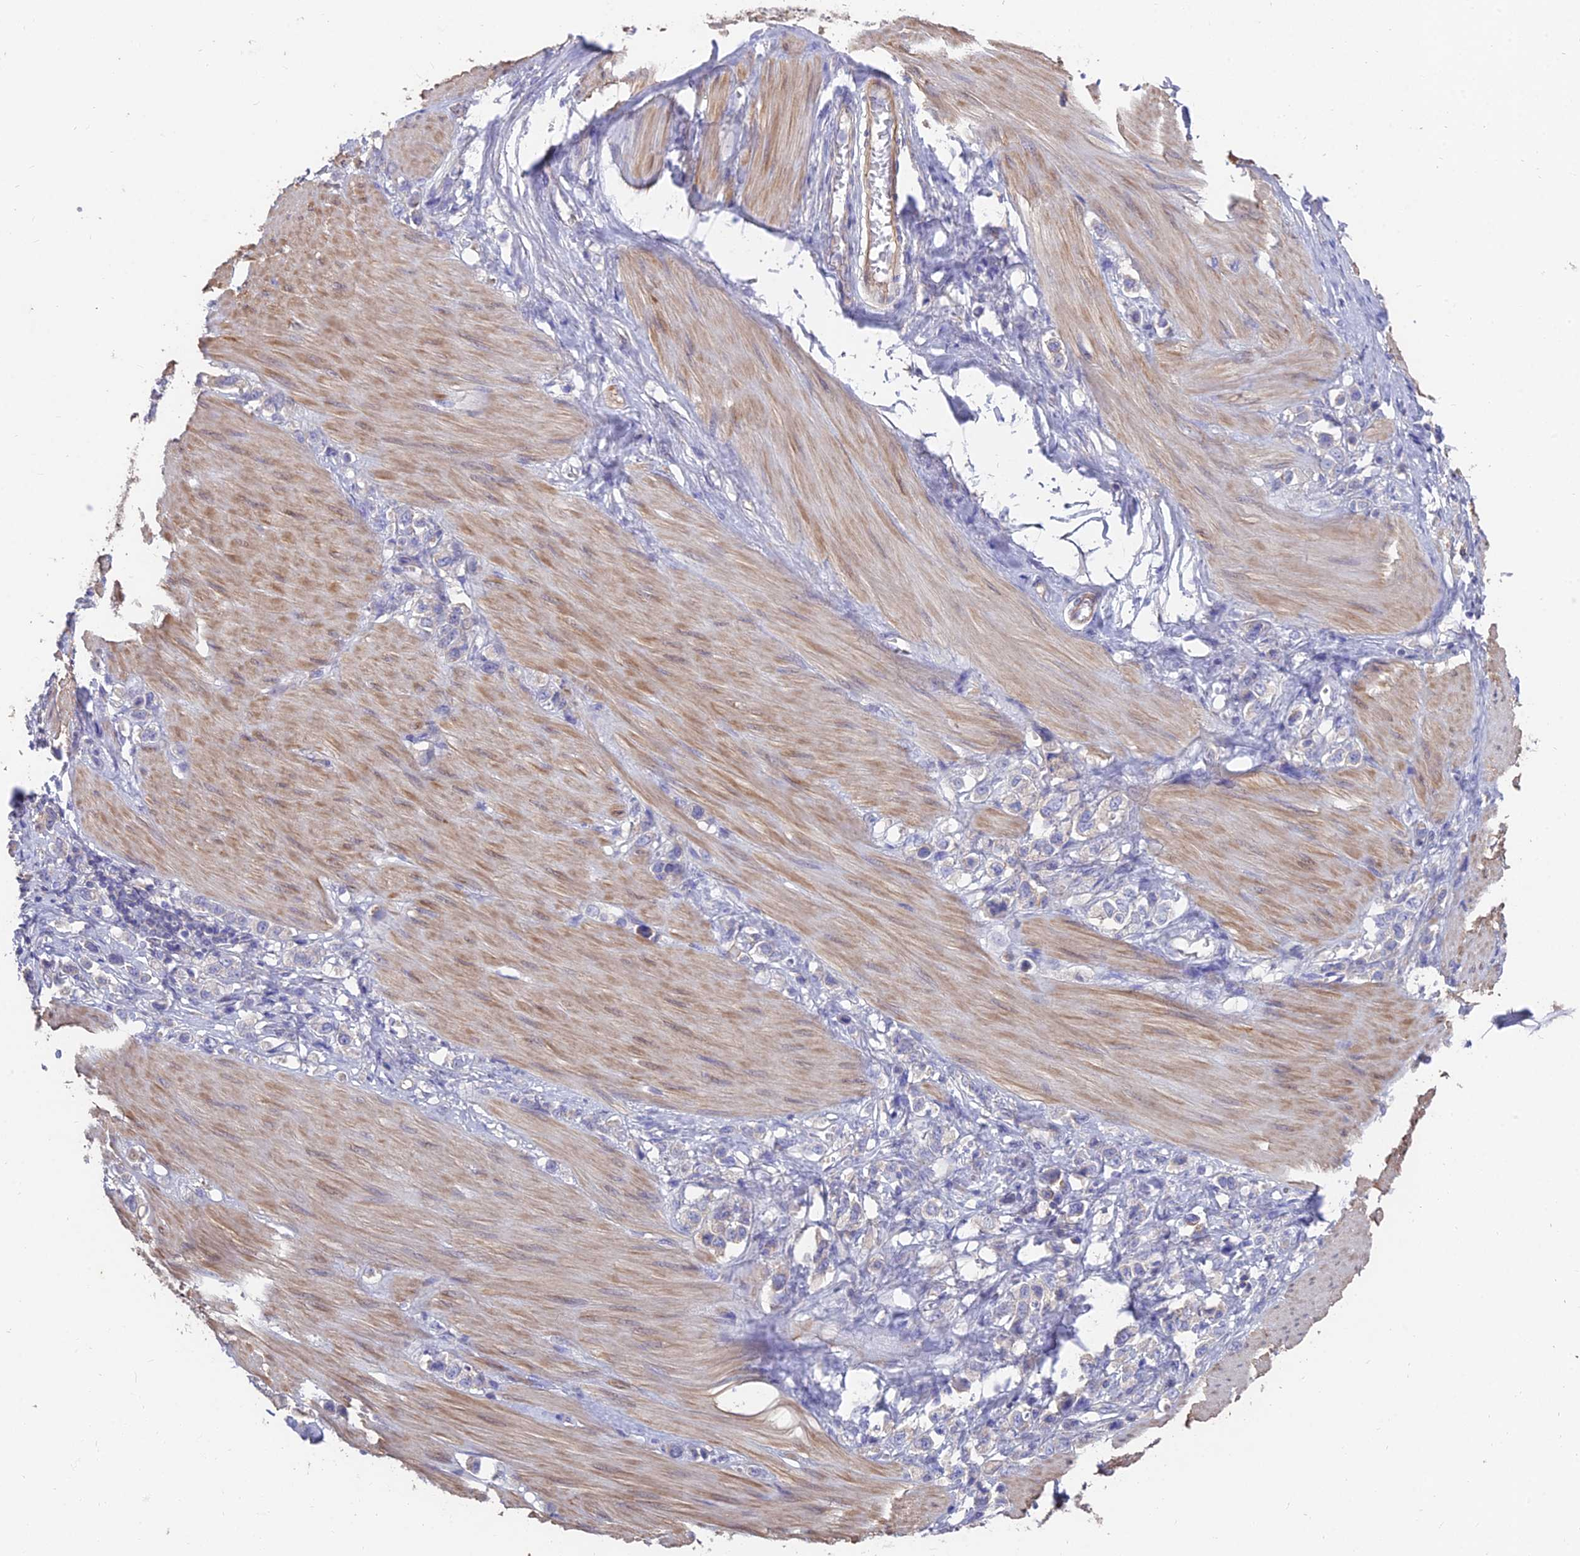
{"staining": {"intensity": "negative", "quantity": "none", "location": "none"}, "tissue": "stomach cancer", "cell_type": "Tumor cells", "image_type": "cancer", "snomed": [{"axis": "morphology", "description": "Adenocarcinoma, NOS"}, {"axis": "topography", "description": "Stomach"}], "caption": "Adenocarcinoma (stomach) was stained to show a protein in brown. There is no significant expression in tumor cells.", "gene": "FAM168B", "patient": {"sex": "female", "age": 65}}